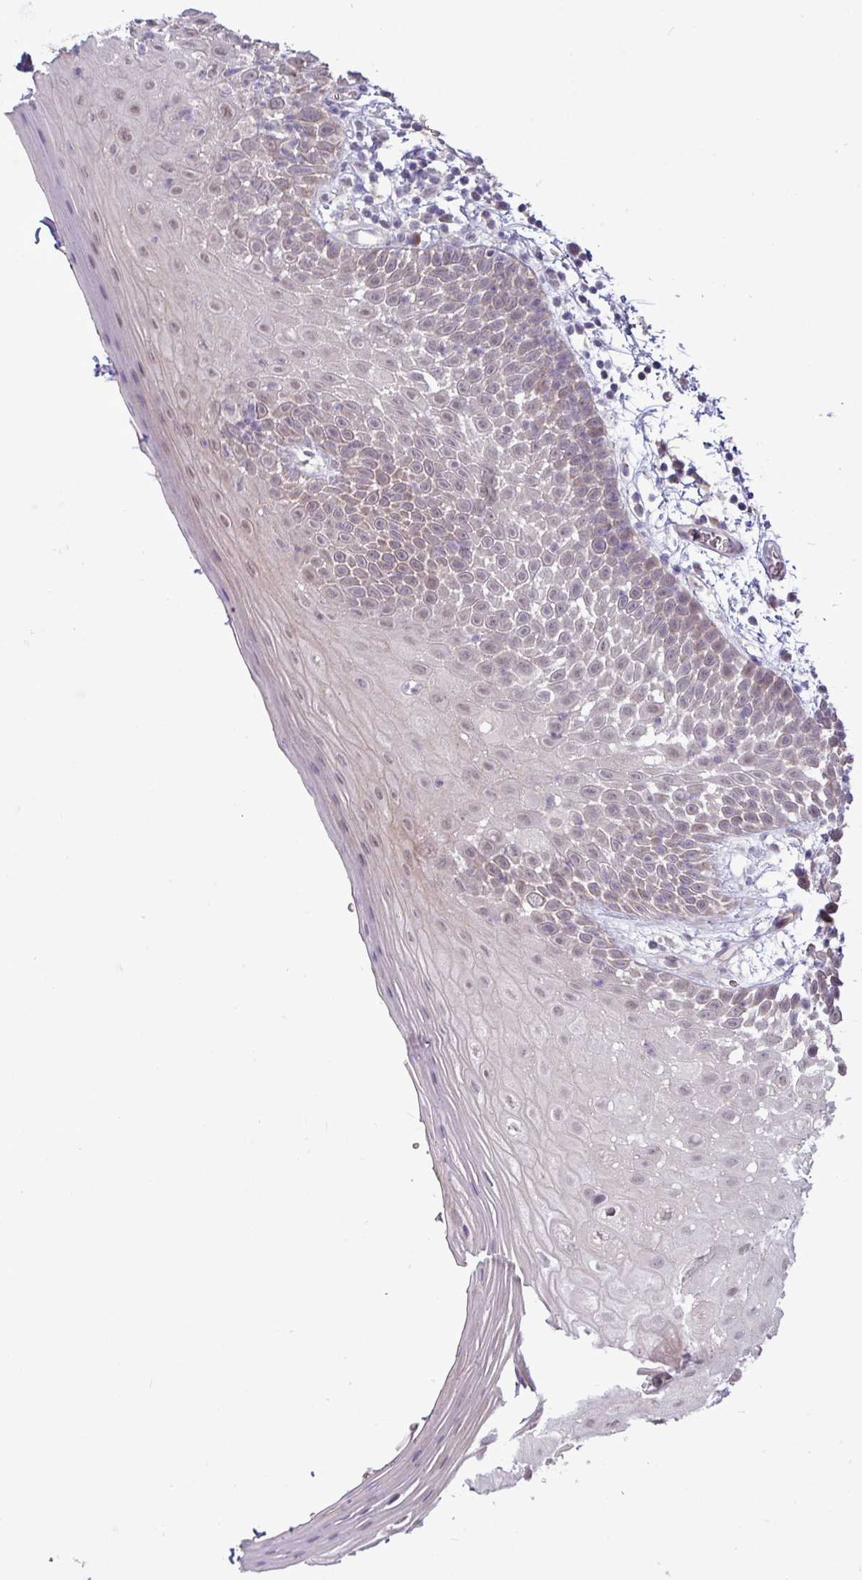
{"staining": {"intensity": "moderate", "quantity": "<25%", "location": "cytoplasmic/membranous"}, "tissue": "oral mucosa", "cell_type": "Squamous epithelial cells", "image_type": "normal", "snomed": [{"axis": "morphology", "description": "Normal tissue, NOS"}, {"axis": "morphology", "description": "Squamous cell carcinoma, NOS"}, {"axis": "topography", "description": "Oral tissue"}, {"axis": "topography", "description": "Tounge, NOS"}, {"axis": "topography", "description": "Head-Neck"}], "caption": "About <25% of squamous epithelial cells in benign oral mucosa exhibit moderate cytoplasmic/membranous protein expression as visualized by brown immunohistochemical staining.", "gene": "RIPPLY1", "patient": {"sex": "male", "age": 76}}